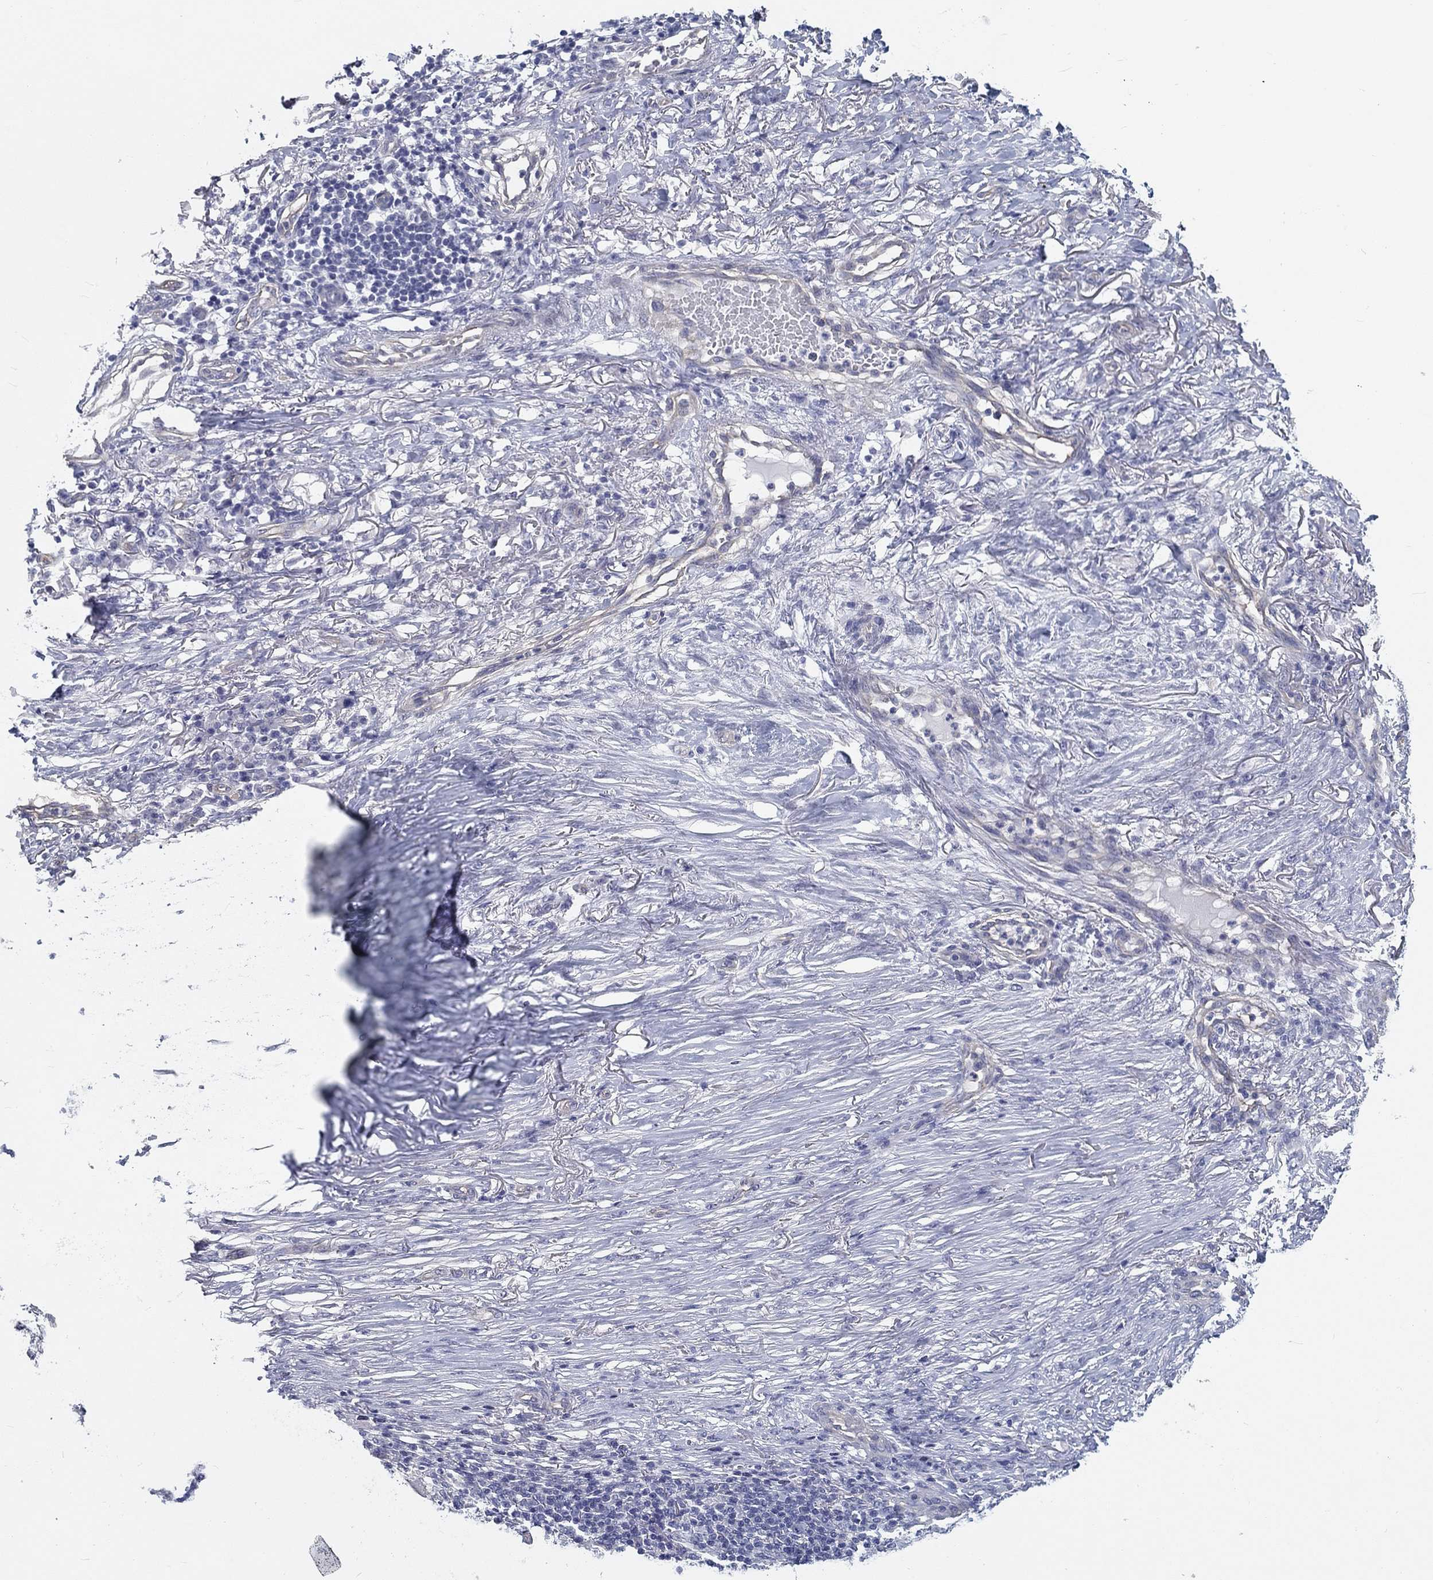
{"staining": {"intensity": "negative", "quantity": "none", "location": "none"}, "tissue": "skin cancer", "cell_type": "Tumor cells", "image_type": "cancer", "snomed": [{"axis": "morphology", "description": "Squamous cell carcinoma, NOS"}, {"axis": "topography", "description": "Skin"}], "caption": "IHC of human skin cancer displays no expression in tumor cells.", "gene": "CRYGD", "patient": {"sex": "male", "age": 70}}